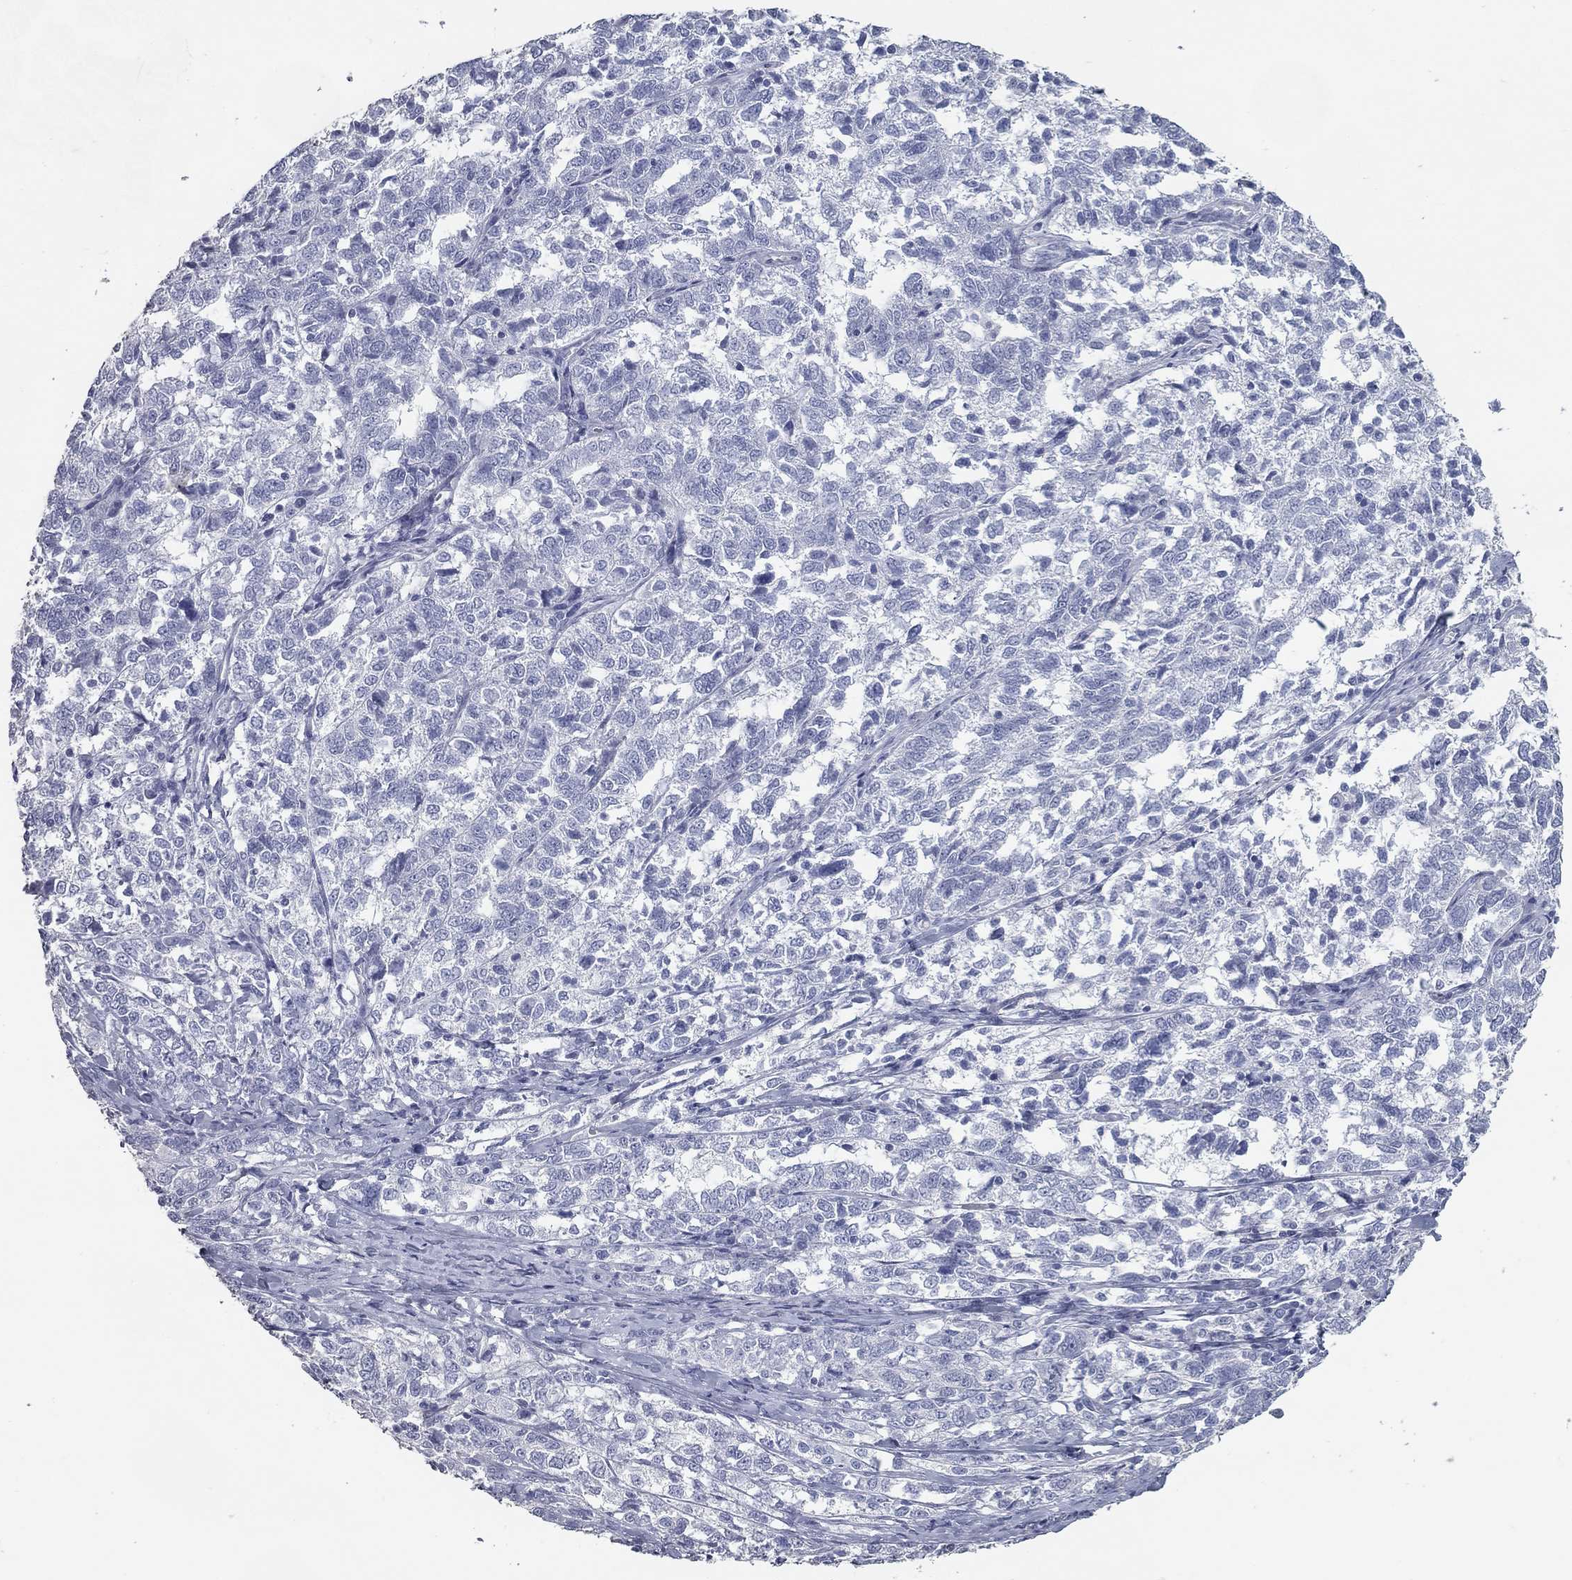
{"staining": {"intensity": "negative", "quantity": "none", "location": "none"}, "tissue": "ovarian cancer", "cell_type": "Tumor cells", "image_type": "cancer", "snomed": [{"axis": "morphology", "description": "Cystadenocarcinoma, serous, NOS"}, {"axis": "topography", "description": "Ovary"}], "caption": "DAB (3,3'-diaminobenzidine) immunohistochemical staining of ovarian serous cystadenocarcinoma reveals no significant positivity in tumor cells. Brightfield microscopy of immunohistochemistry (IHC) stained with DAB (3,3'-diaminobenzidine) (brown) and hematoxylin (blue), captured at high magnification.", "gene": "TAC1", "patient": {"sex": "female", "age": 71}}